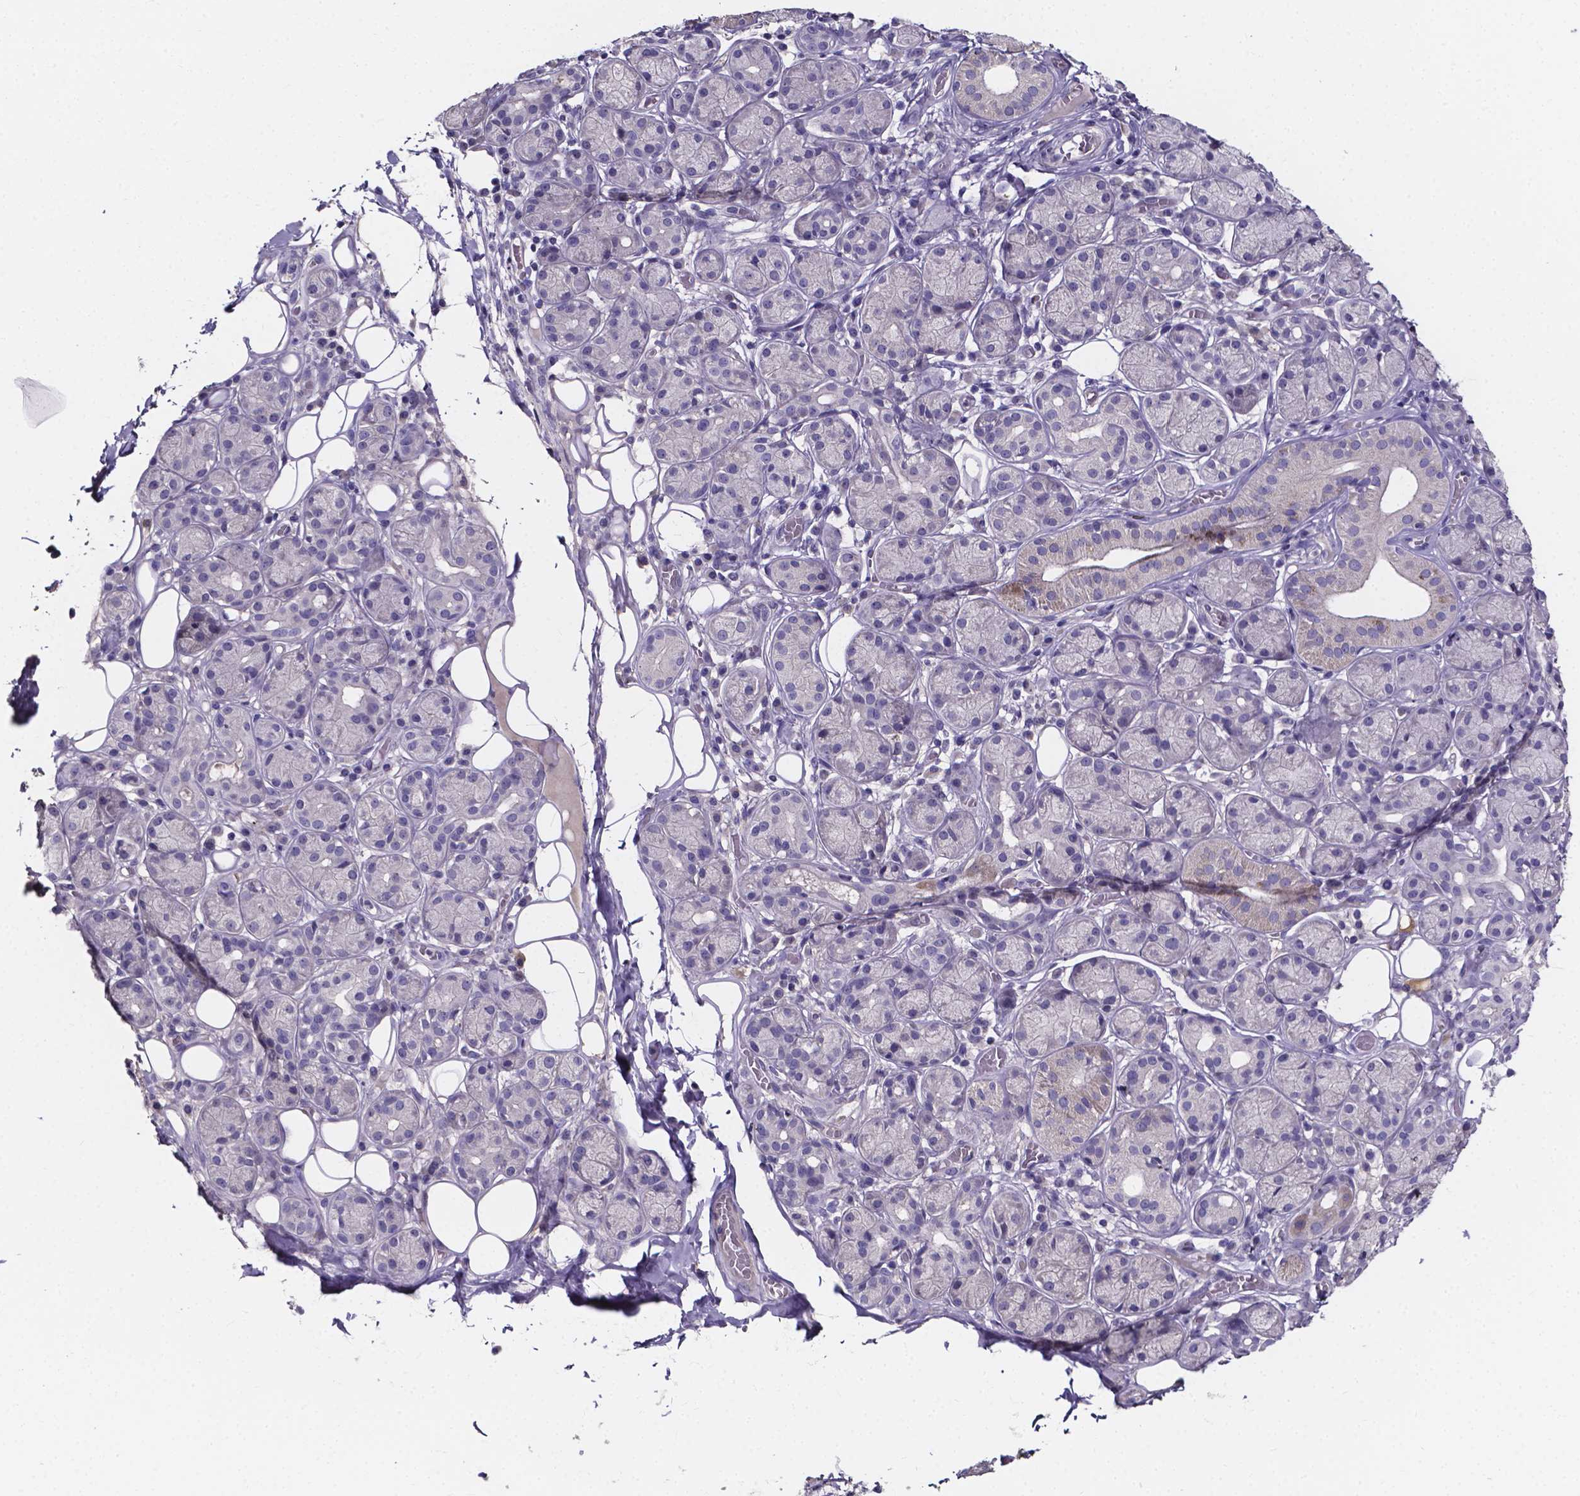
{"staining": {"intensity": "negative", "quantity": "none", "location": "none"}, "tissue": "salivary gland", "cell_type": "Glandular cells", "image_type": "normal", "snomed": [{"axis": "morphology", "description": "Normal tissue, NOS"}, {"axis": "topography", "description": "Salivary gland"}, {"axis": "topography", "description": "Peripheral nerve tissue"}], "caption": "An immunohistochemistry micrograph of benign salivary gland is shown. There is no staining in glandular cells of salivary gland.", "gene": "SPOCD1", "patient": {"sex": "male", "age": 71}}